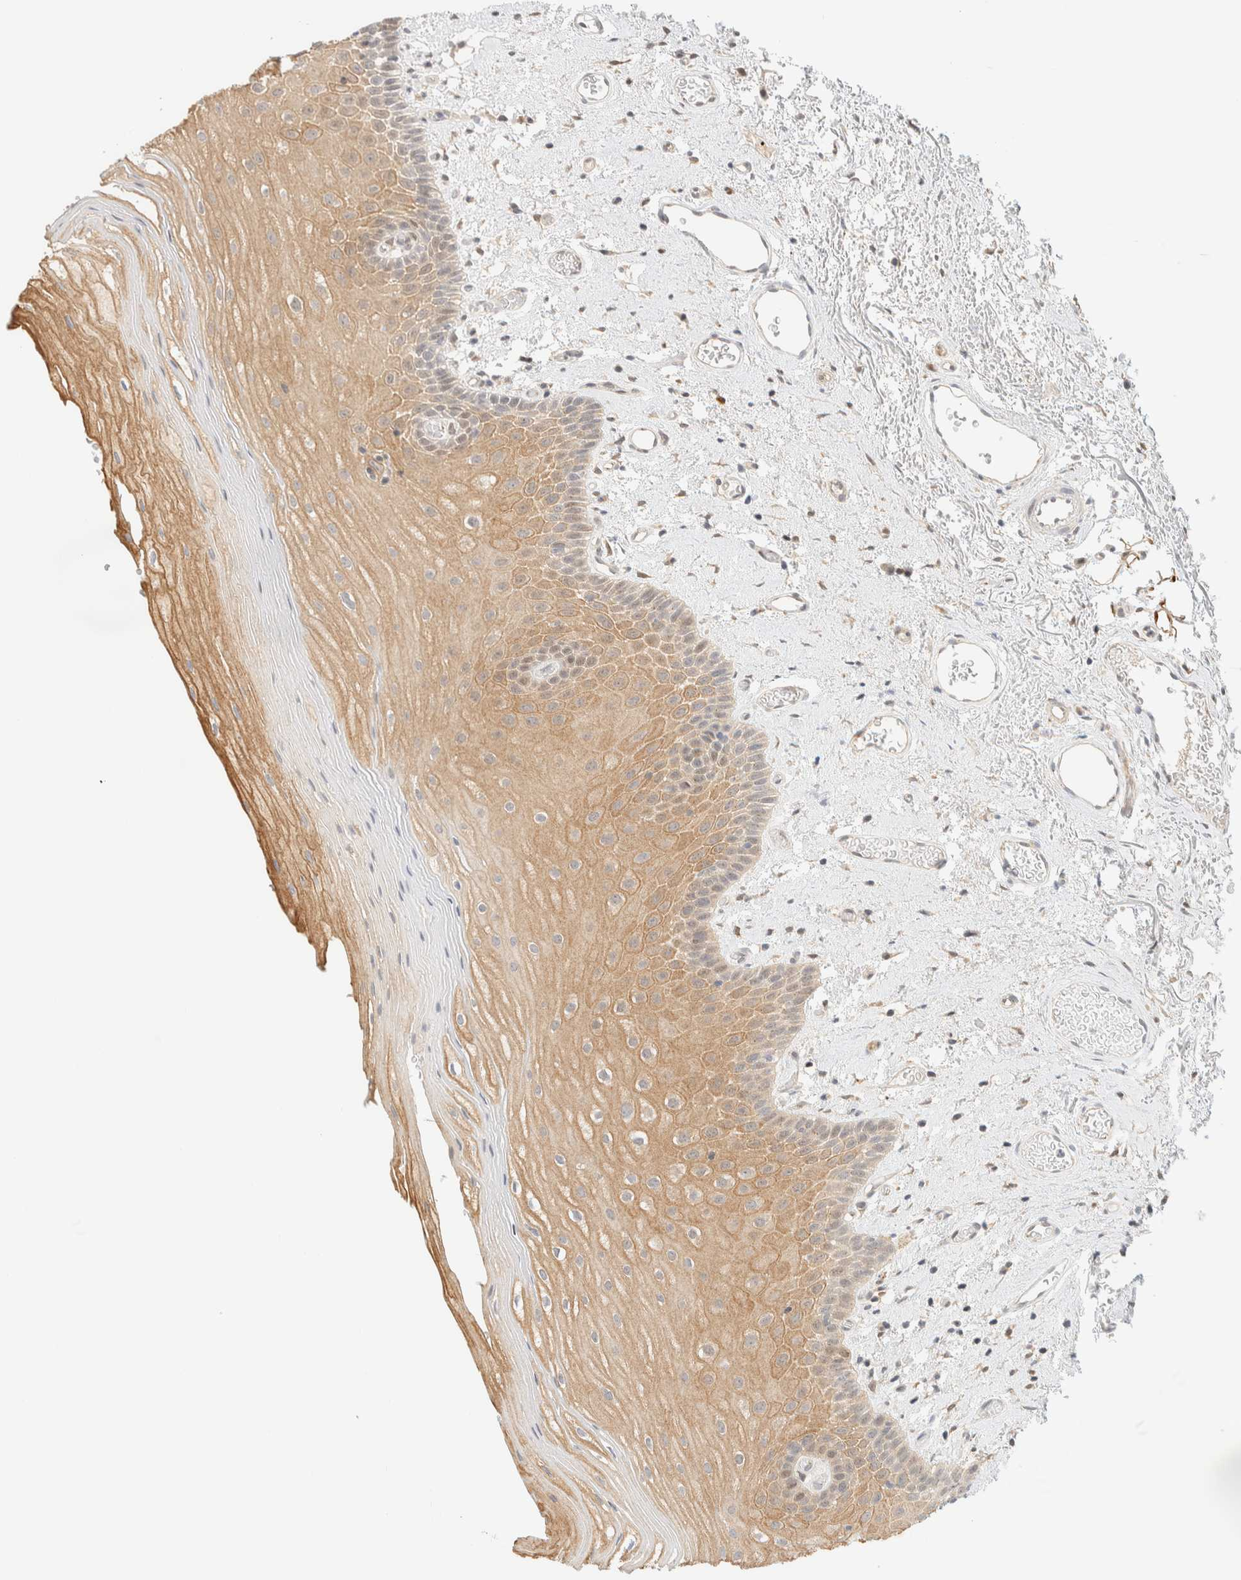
{"staining": {"intensity": "moderate", "quantity": ">75%", "location": "cytoplasmic/membranous"}, "tissue": "oral mucosa", "cell_type": "Squamous epithelial cells", "image_type": "normal", "snomed": [{"axis": "morphology", "description": "Normal tissue, NOS"}, {"axis": "topography", "description": "Oral tissue"}], "caption": "Moderate cytoplasmic/membranous expression is identified in approximately >75% of squamous epithelial cells in benign oral mucosa.", "gene": "PCYT2", "patient": {"sex": "male", "age": 52}}